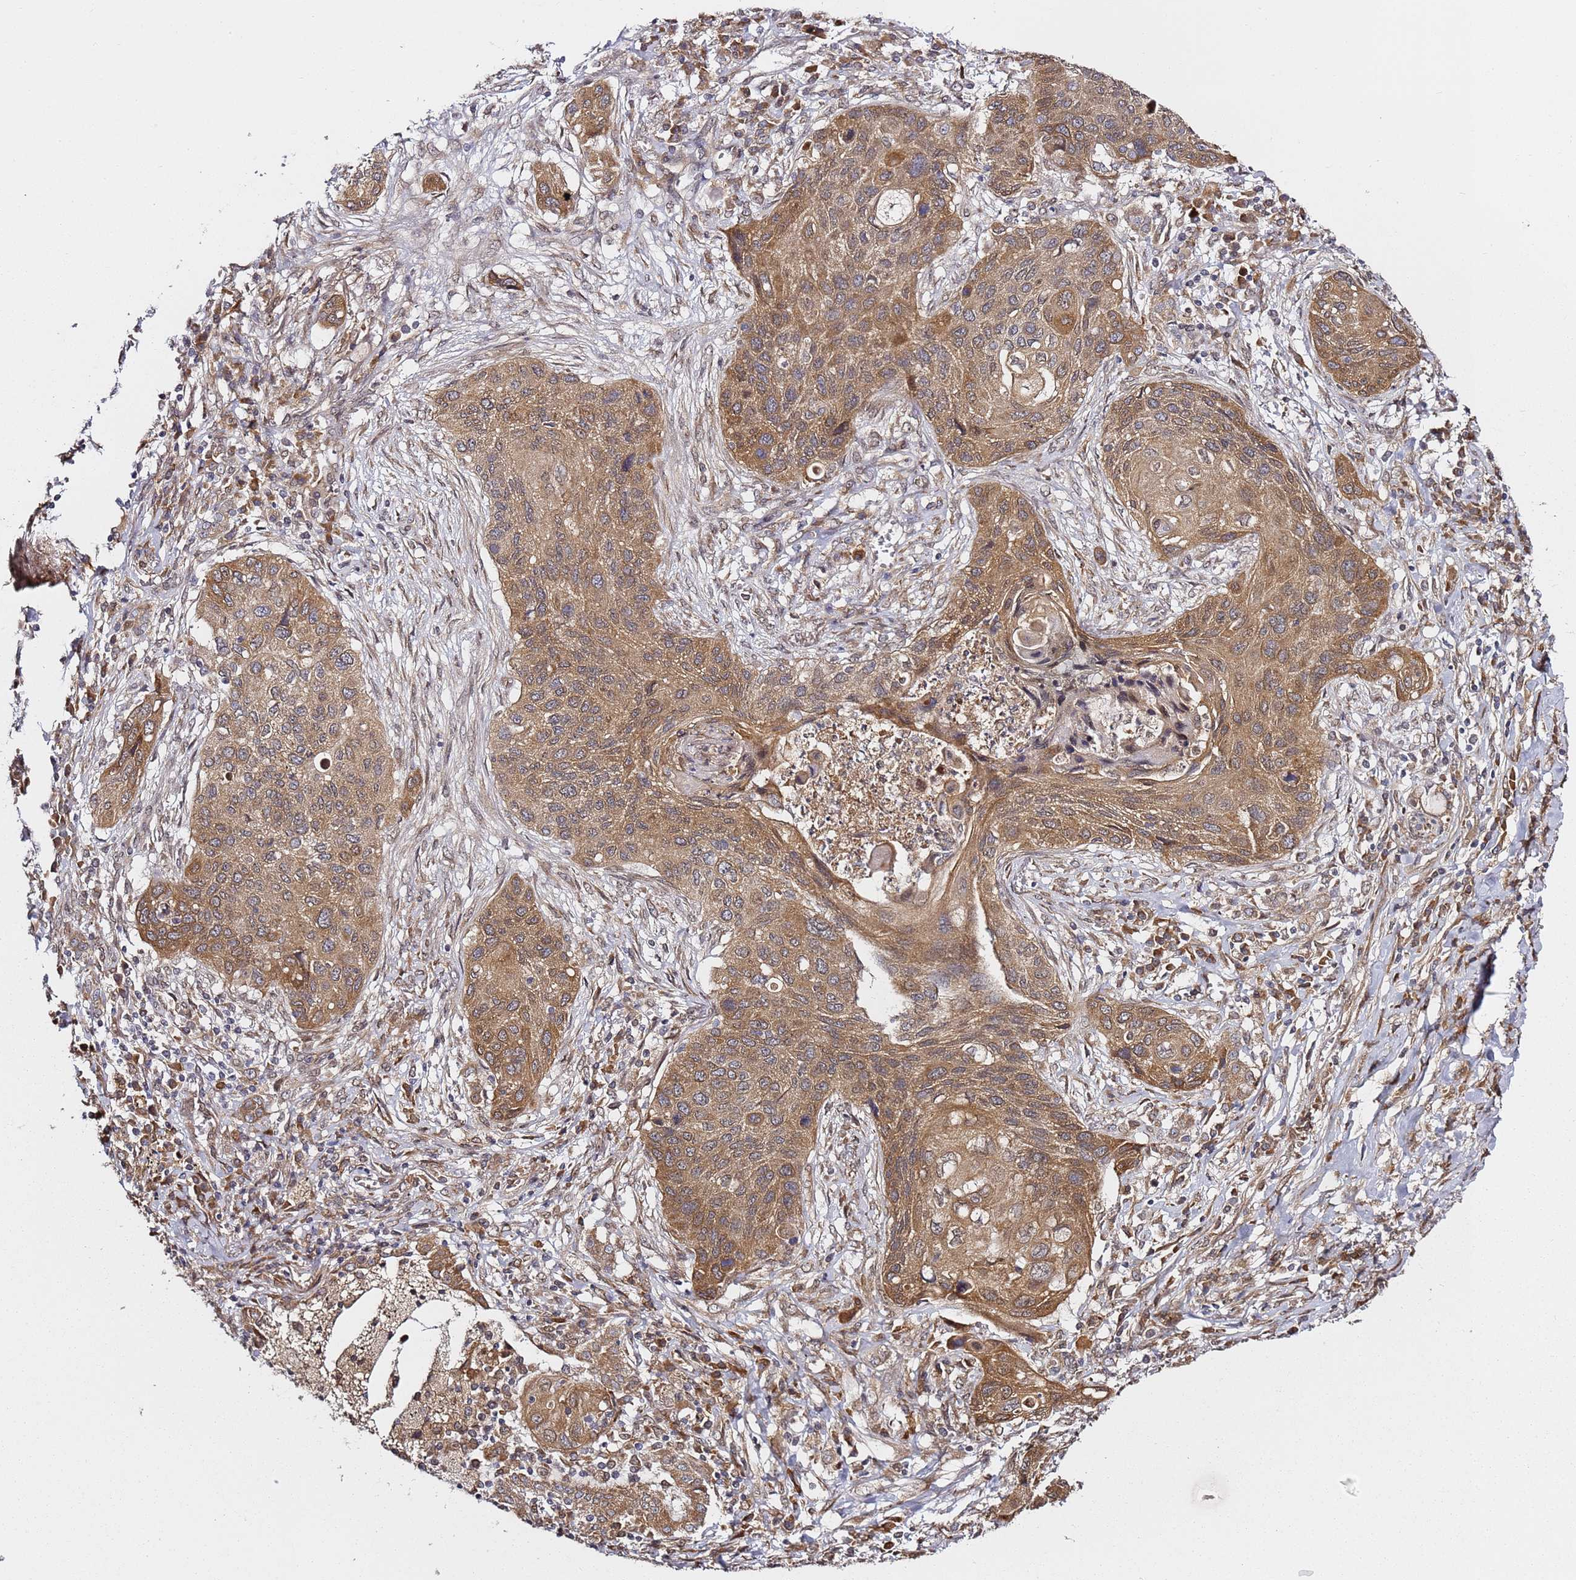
{"staining": {"intensity": "moderate", "quantity": ">75%", "location": "cytoplasmic/membranous"}, "tissue": "lung cancer", "cell_type": "Tumor cells", "image_type": "cancer", "snomed": [{"axis": "morphology", "description": "Squamous cell carcinoma, NOS"}, {"axis": "topography", "description": "Lung"}], "caption": "Lung squamous cell carcinoma was stained to show a protein in brown. There is medium levels of moderate cytoplasmic/membranous staining in about >75% of tumor cells.", "gene": "PRKAB2", "patient": {"sex": "female", "age": 63}}